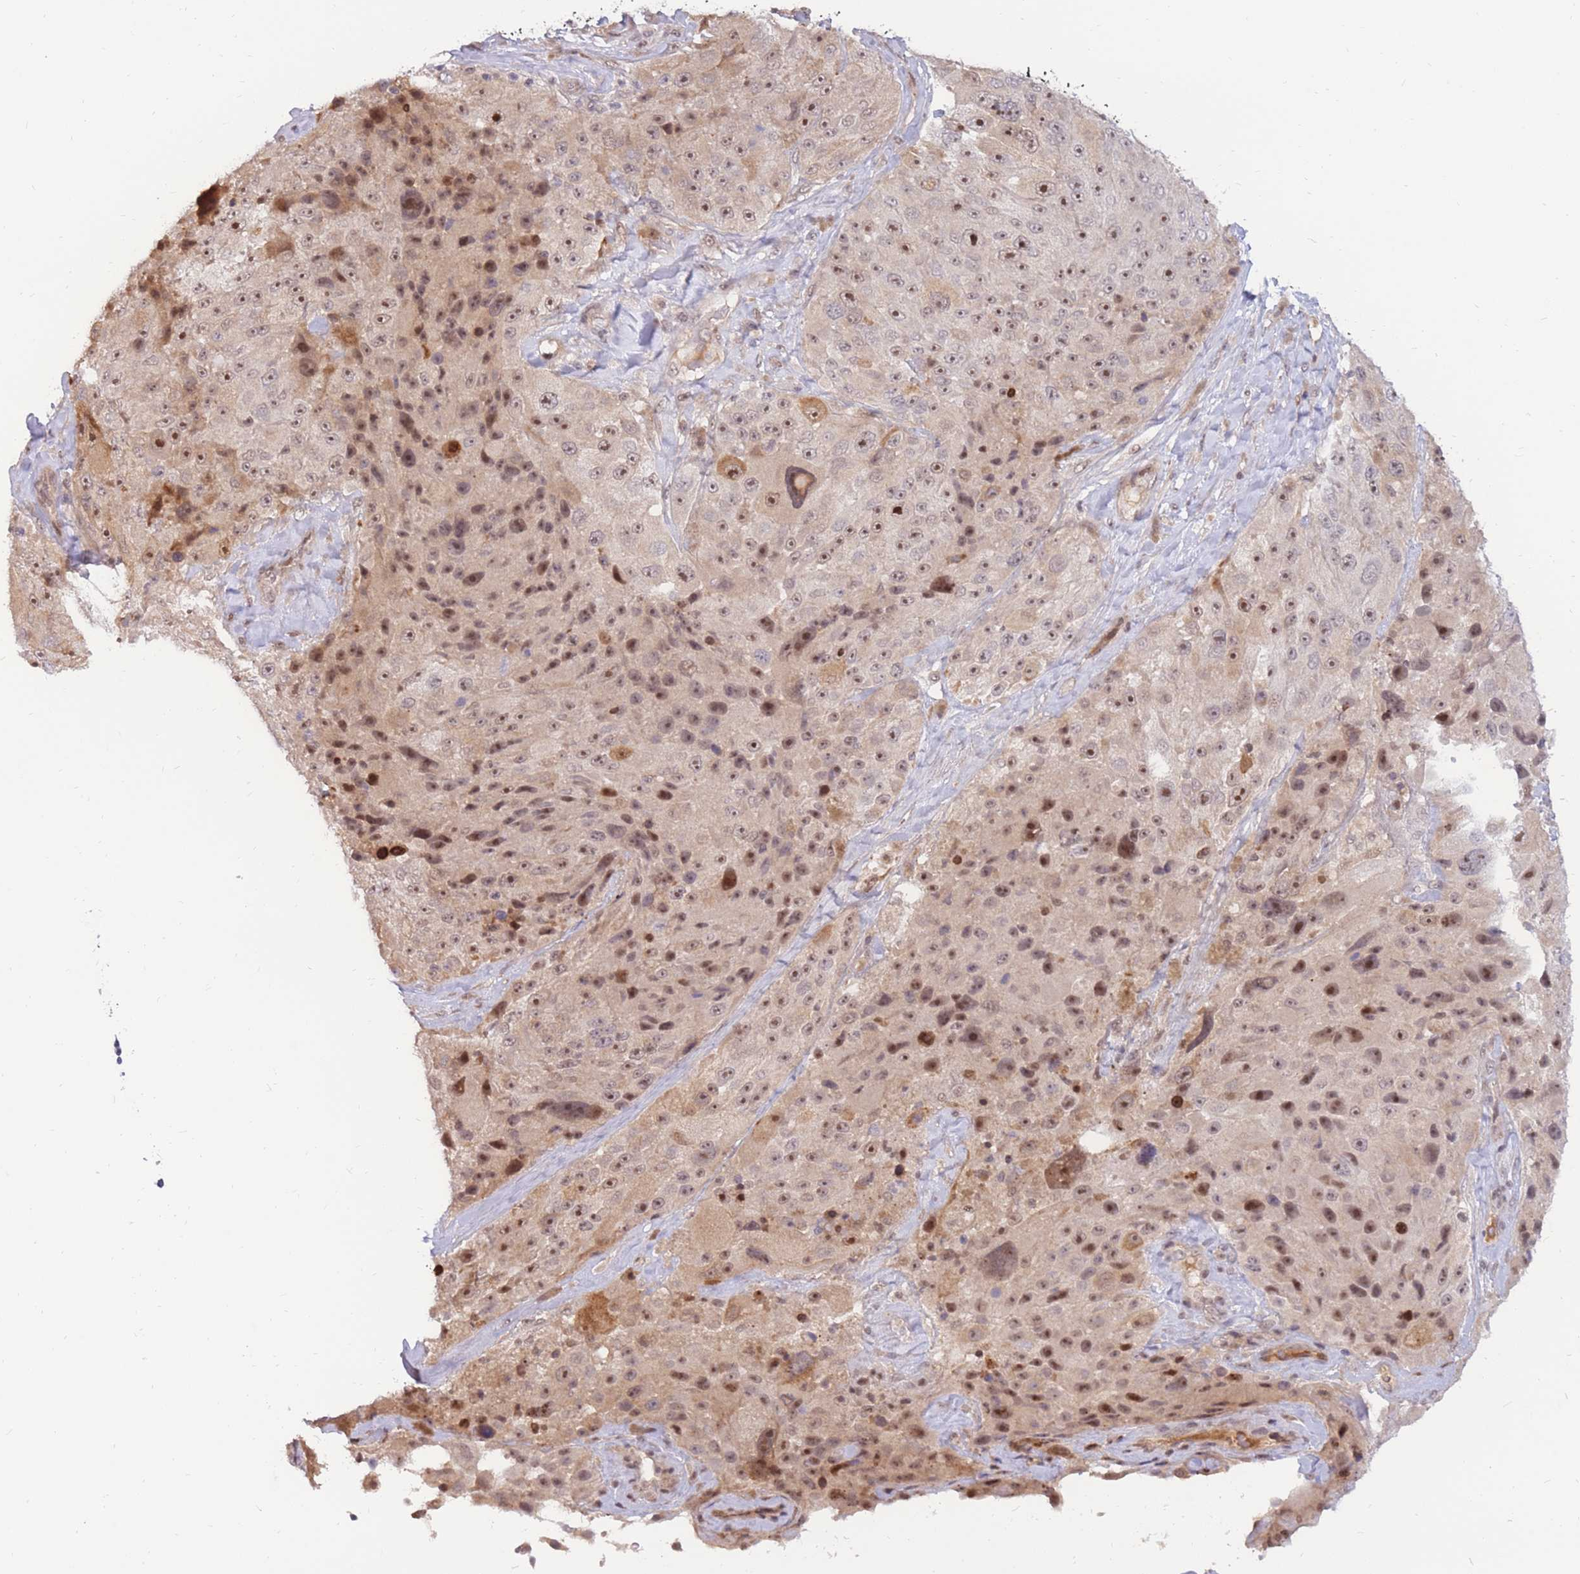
{"staining": {"intensity": "moderate", "quantity": ">75%", "location": "nuclear"}, "tissue": "melanoma", "cell_type": "Tumor cells", "image_type": "cancer", "snomed": [{"axis": "morphology", "description": "Malignant melanoma, Metastatic site"}, {"axis": "topography", "description": "Lymph node"}], "caption": "The immunohistochemical stain labels moderate nuclear staining in tumor cells of malignant melanoma (metastatic site) tissue. (brown staining indicates protein expression, while blue staining denotes nuclei).", "gene": "ERICH6B", "patient": {"sex": "male", "age": 62}}